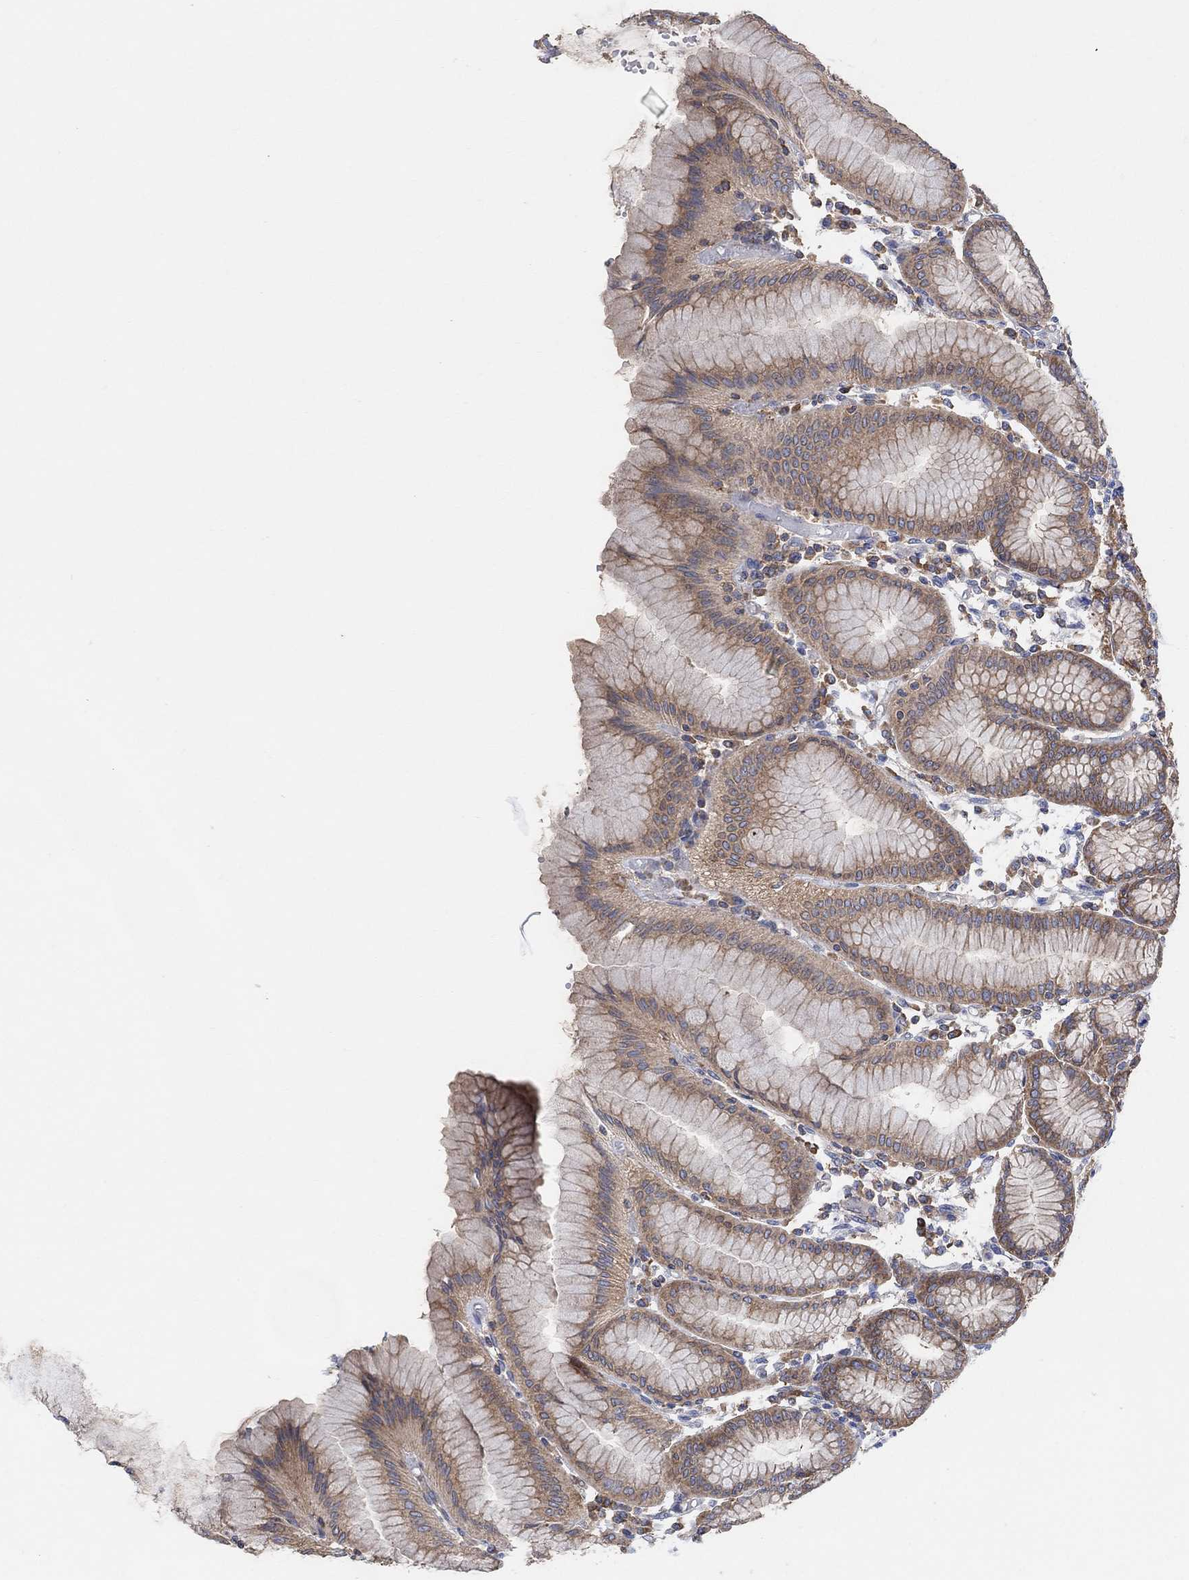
{"staining": {"intensity": "moderate", "quantity": "25%-75%", "location": "cytoplasmic/membranous"}, "tissue": "stomach", "cell_type": "Glandular cells", "image_type": "normal", "snomed": [{"axis": "morphology", "description": "Normal tissue, NOS"}, {"axis": "topography", "description": "Skeletal muscle"}, {"axis": "topography", "description": "Stomach"}], "caption": "Glandular cells display medium levels of moderate cytoplasmic/membranous positivity in approximately 25%-75% of cells in benign stomach. (DAB IHC, brown staining for protein, blue staining for nuclei).", "gene": "BLOC1S3", "patient": {"sex": "female", "age": 57}}